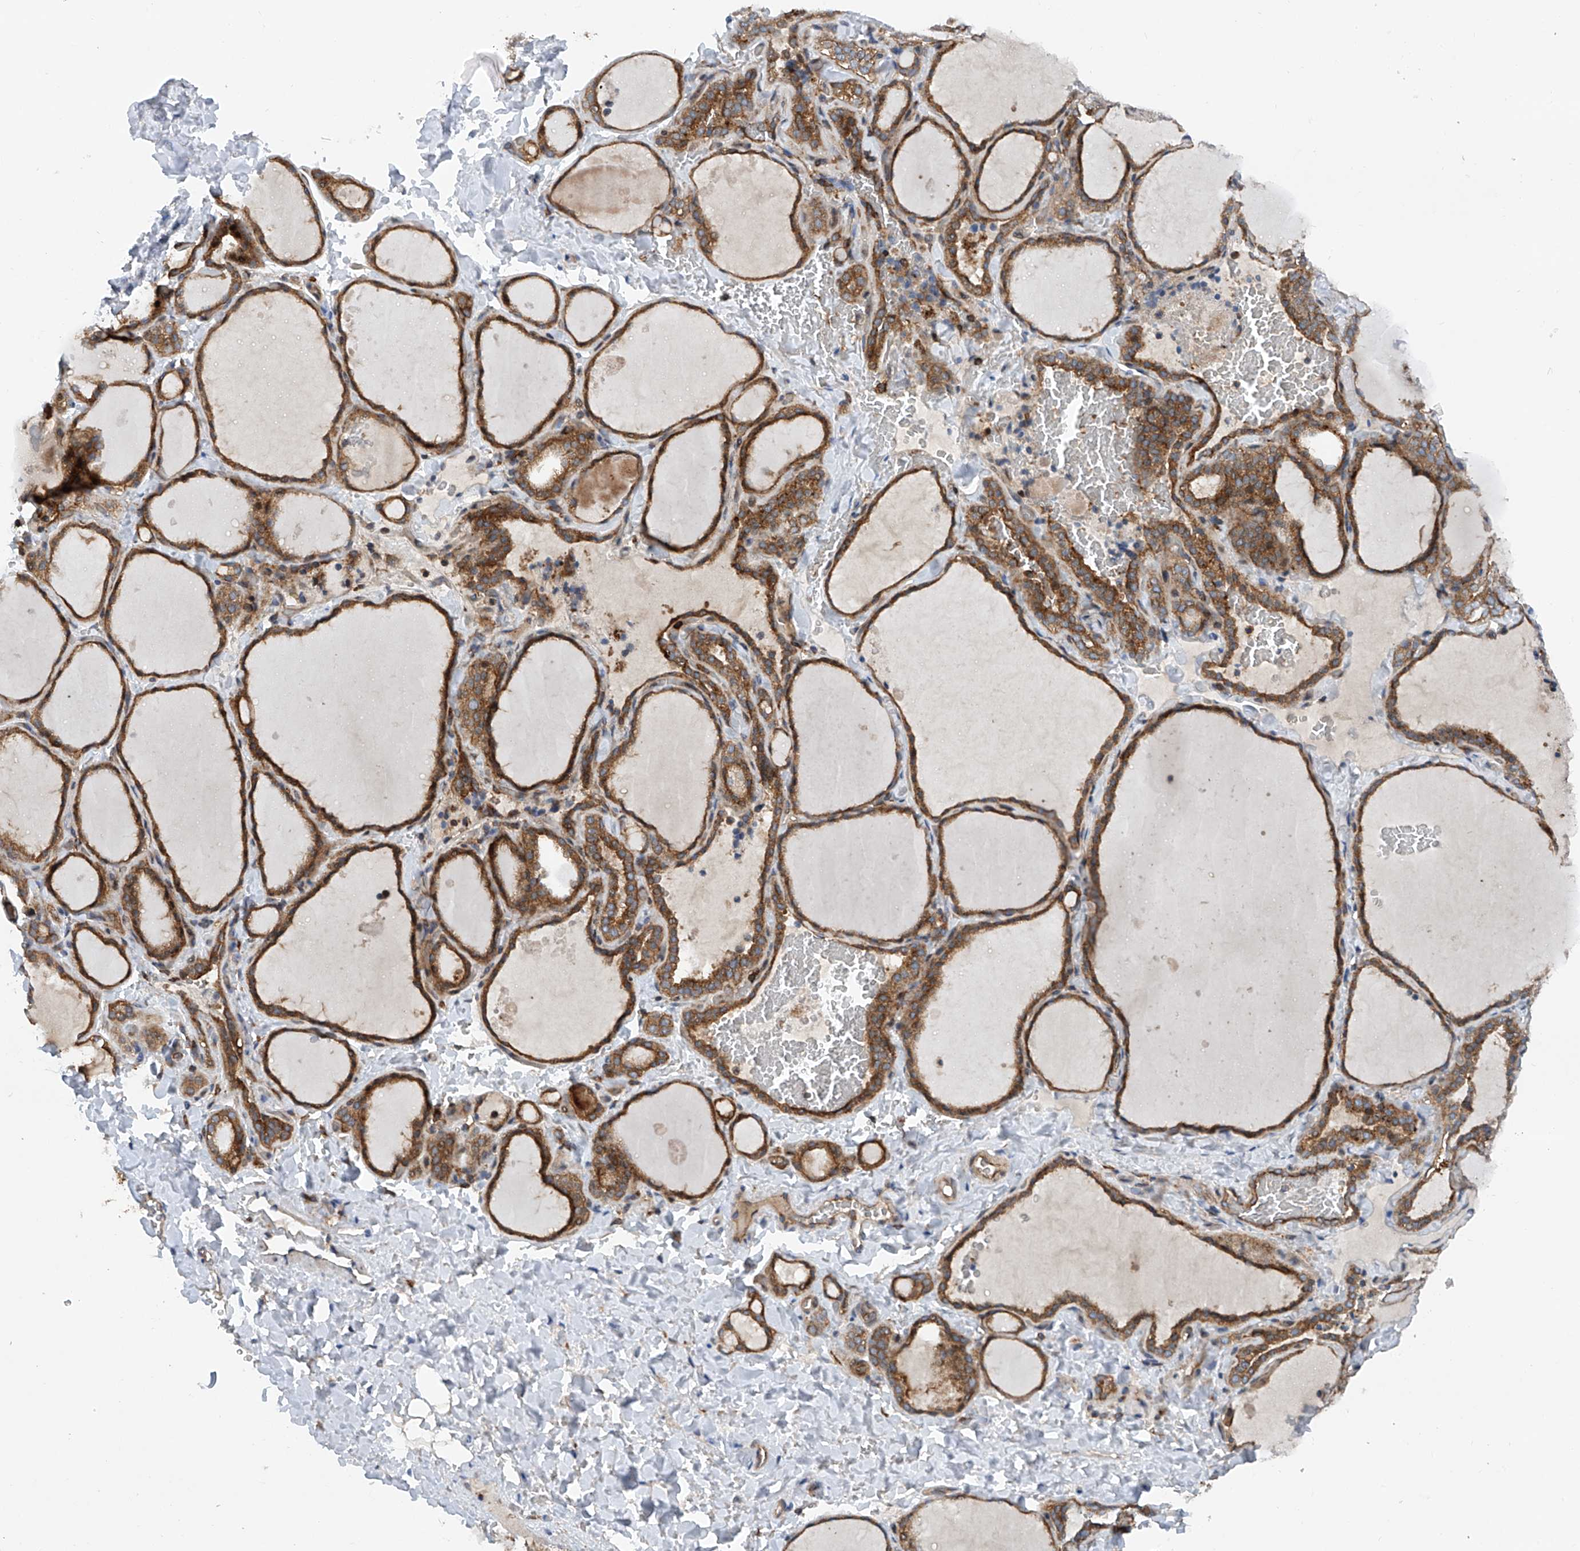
{"staining": {"intensity": "moderate", "quantity": ">75%", "location": "cytoplasmic/membranous"}, "tissue": "thyroid gland", "cell_type": "Glandular cells", "image_type": "normal", "snomed": [{"axis": "morphology", "description": "Normal tissue, NOS"}, {"axis": "topography", "description": "Thyroid gland"}], "caption": "Protein analysis of benign thyroid gland shows moderate cytoplasmic/membranous staining in about >75% of glandular cells. (DAB IHC with brightfield microscopy, high magnification).", "gene": "SMAP1", "patient": {"sex": "female", "age": 22}}